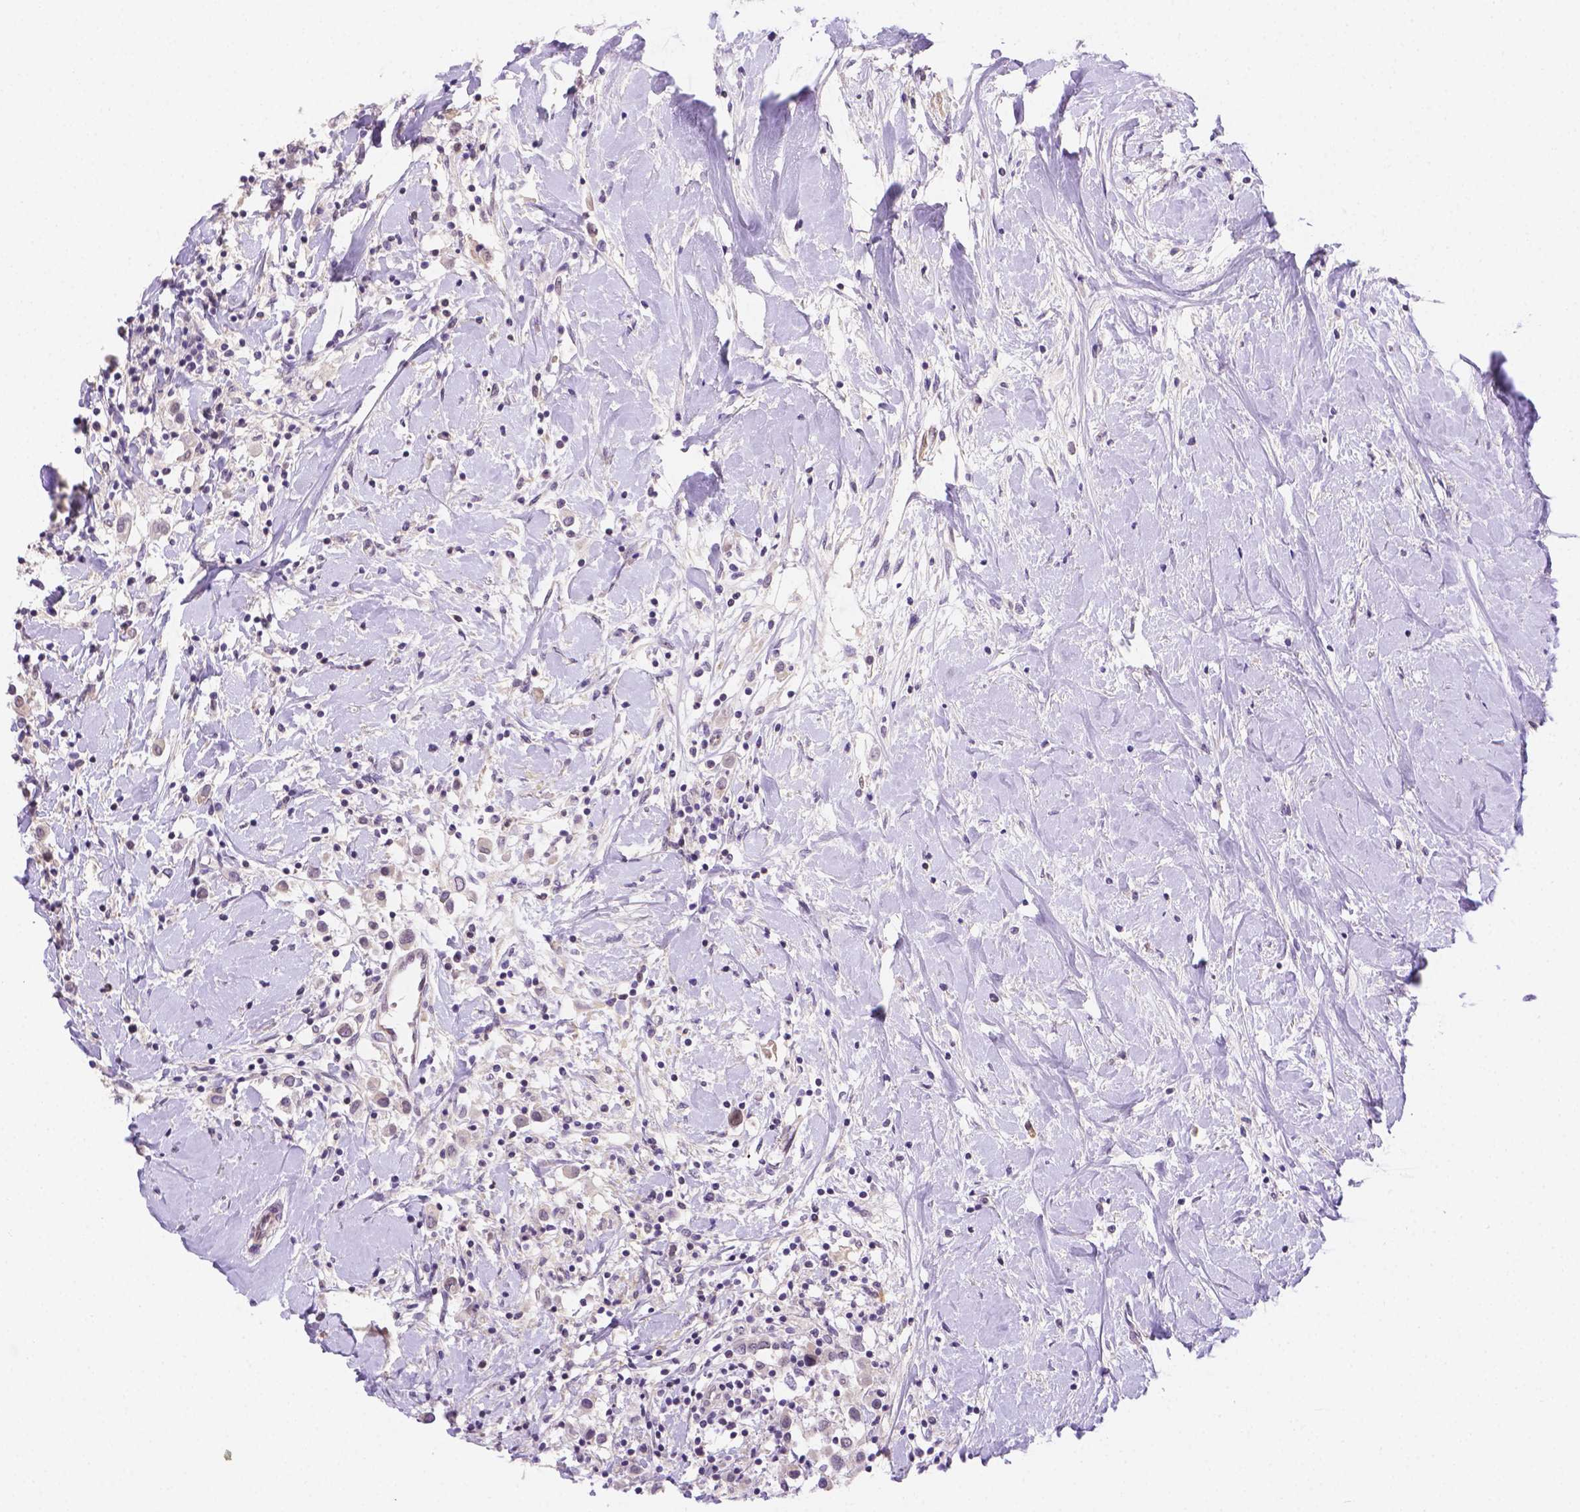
{"staining": {"intensity": "negative", "quantity": "none", "location": "none"}, "tissue": "breast cancer", "cell_type": "Tumor cells", "image_type": "cancer", "snomed": [{"axis": "morphology", "description": "Duct carcinoma"}, {"axis": "topography", "description": "Breast"}], "caption": "Breast cancer (intraductal carcinoma) was stained to show a protein in brown. There is no significant positivity in tumor cells.", "gene": "NXPE2", "patient": {"sex": "female", "age": 61}}